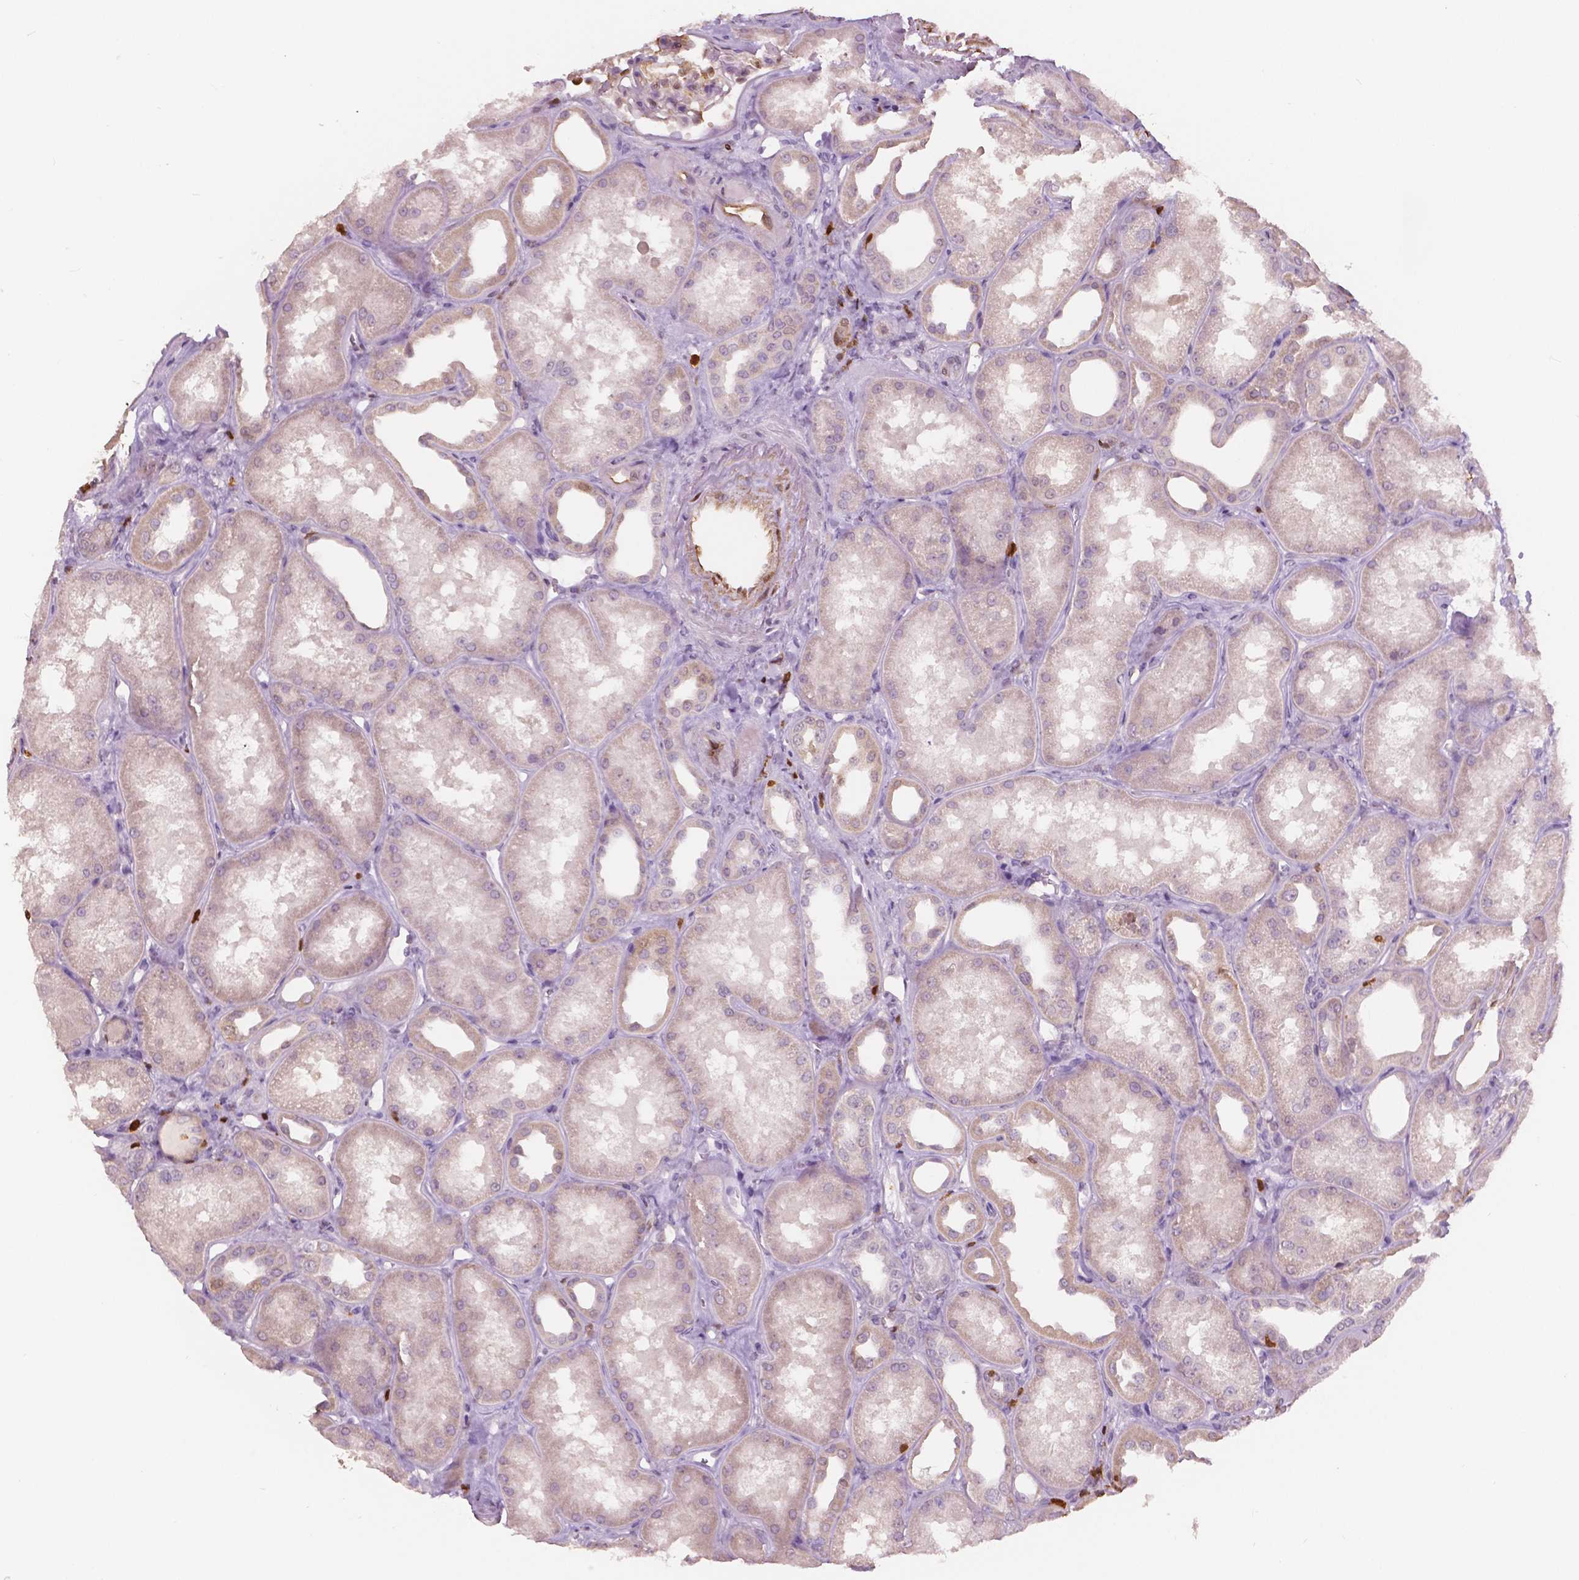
{"staining": {"intensity": "negative", "quantity": "none", "location": "none"}, "tissue": "kidney", "cell_type": "Cells in glomeruli", "image_type": "normal", "snomed": [{"axis": "morphology", "description": "Normal tissue, NOS"}, {"axis": "topography", "description": "Kidney"}], "caption": "Immunohistochemical staining of unremarkable human kidney reveals no significant staining in cells in glomeruli.", "gene": "S100A4", "patient": {"sex": "male", "age": 61}}